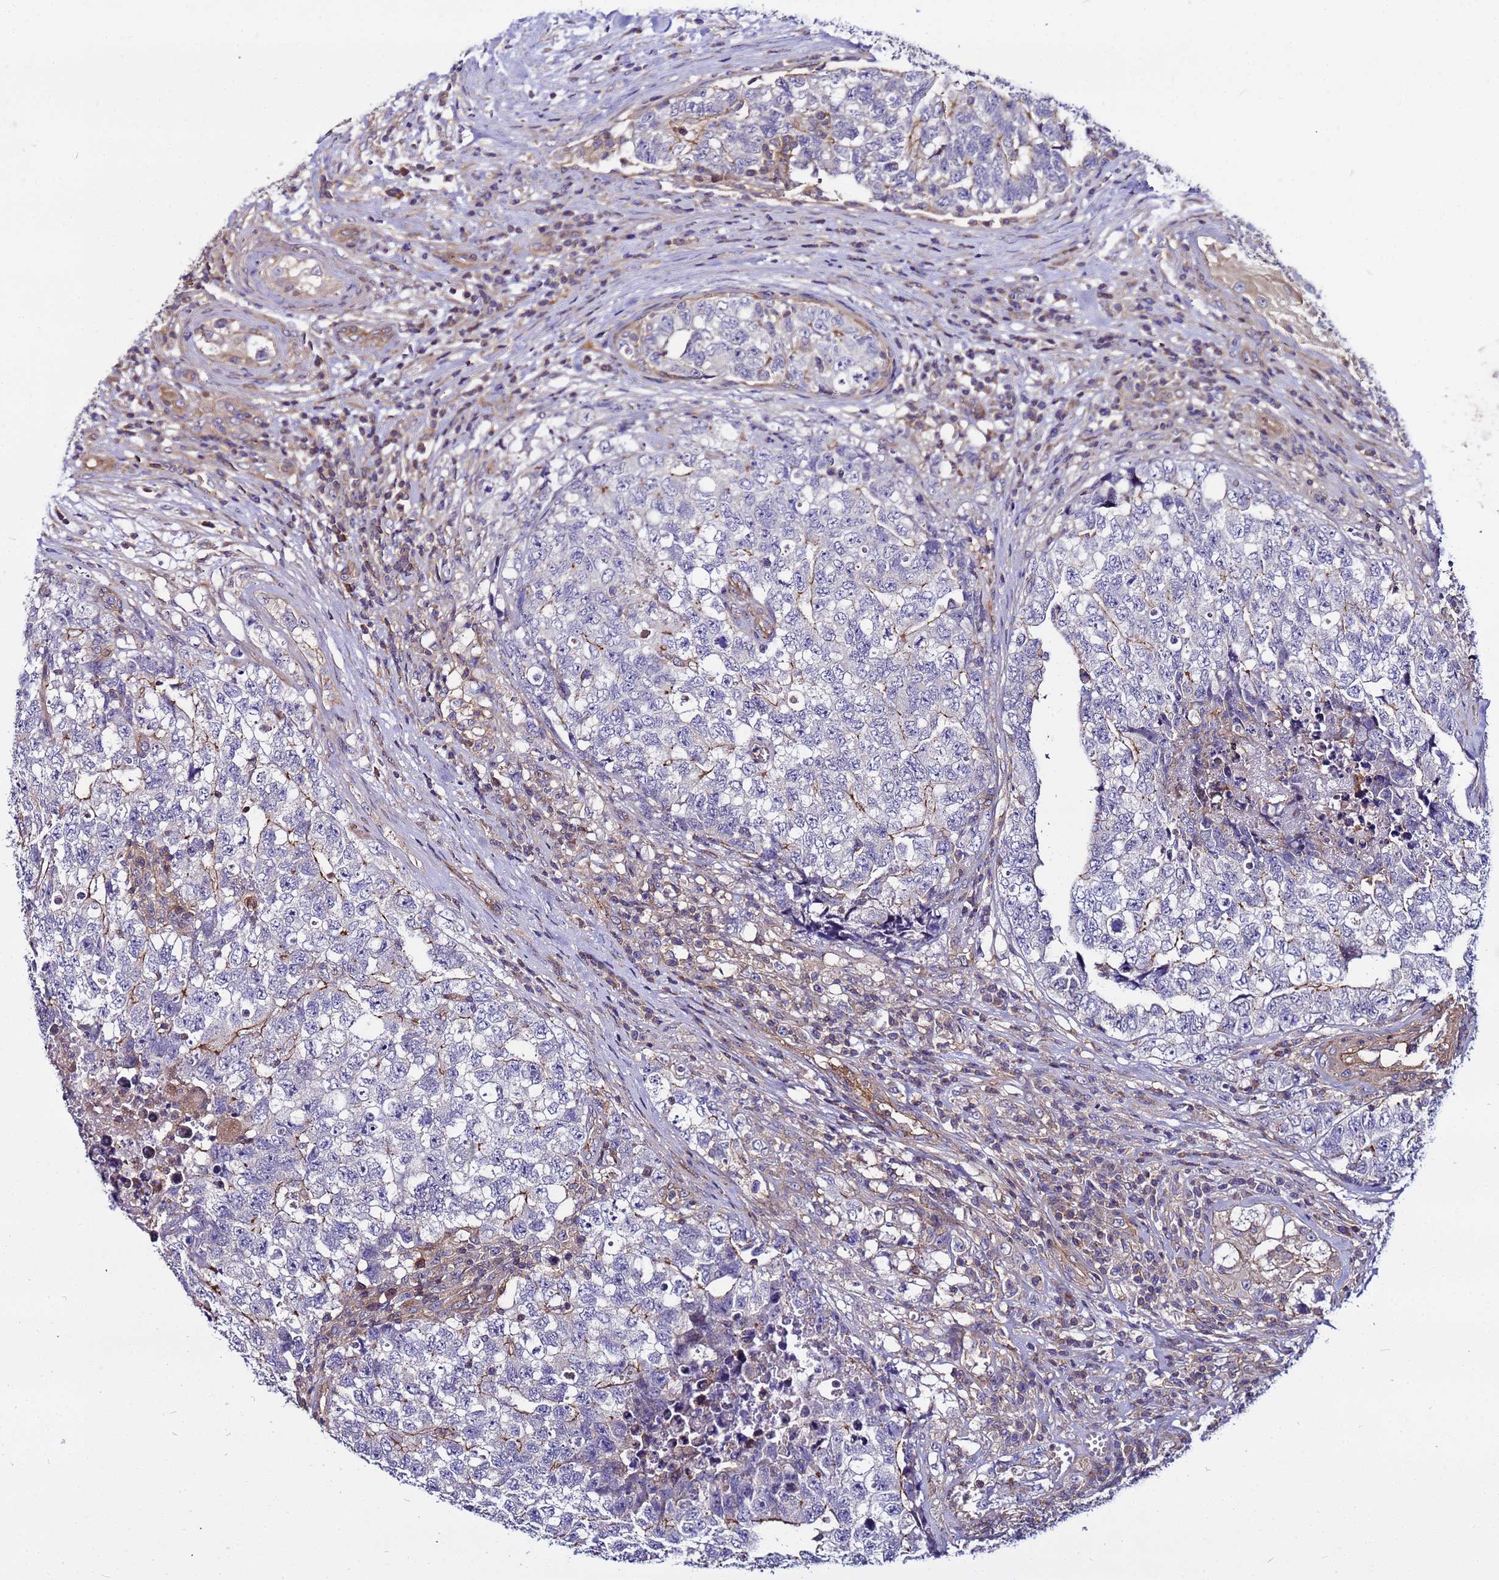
{"staining": {"intensity": "moderate", "quantity": "<25%", "location": "cytoplasmic/membranous"}, "tissue": "testis cancer", "cell_type": "Tumor cells", "image_type": "cancer", "snomed": [{"axis": "morphology", "description": "Carcinoma, Embryonal, NOS"}, {"axis": "topography", "description": "Testis"}], "caption": "The photomicrograph displays staining of testis cancer, revealing moderate cytoplasmic/membranous protein staining (brown color) within tumor cells.", "gene": "STK38", "patient": {"sex": "male", "age": 31}}